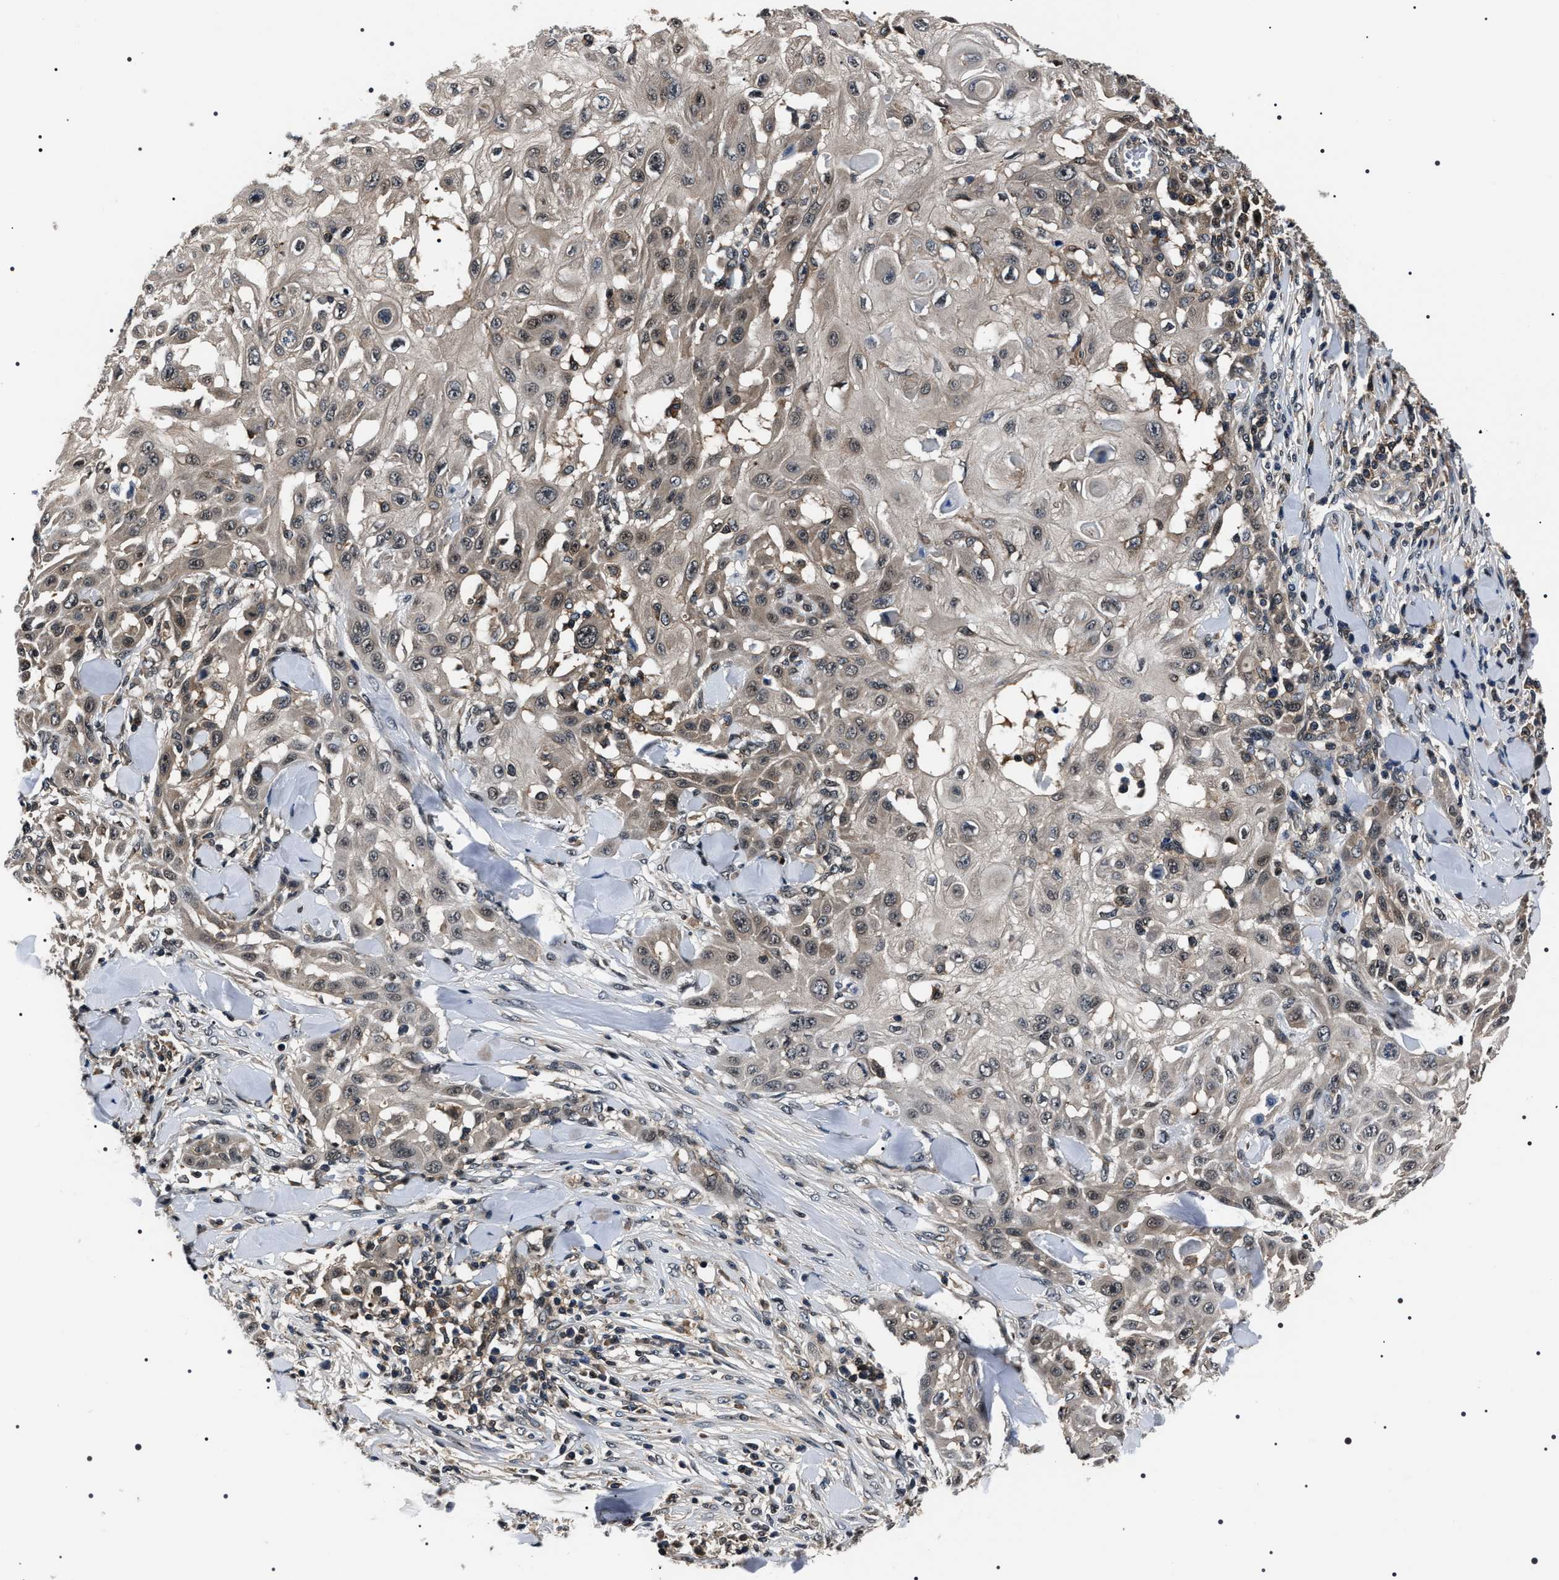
{"staining": {"intensity": "weak", "quantity": ">75%", "location": "cytoplasmic/membranous,nuclear"}, "tissue": "skin cancer", "cell_type": "Tumor cells", "image_type": "cancer", "snomed": [{"axis": "morphology", "description": "Squamous cell carcinoma, NOS"}, {"axis": "topography", "description": "Skin"}], "caption": "Immunohistochemical staining of squamous cell carcinoma (skin) displays weak cytoplasmic/membranous and nuclear protein staining in approximately >75% of tumor cells.", "gene": "SIPA1", "patient": {"sex": "male", "age": 24}}